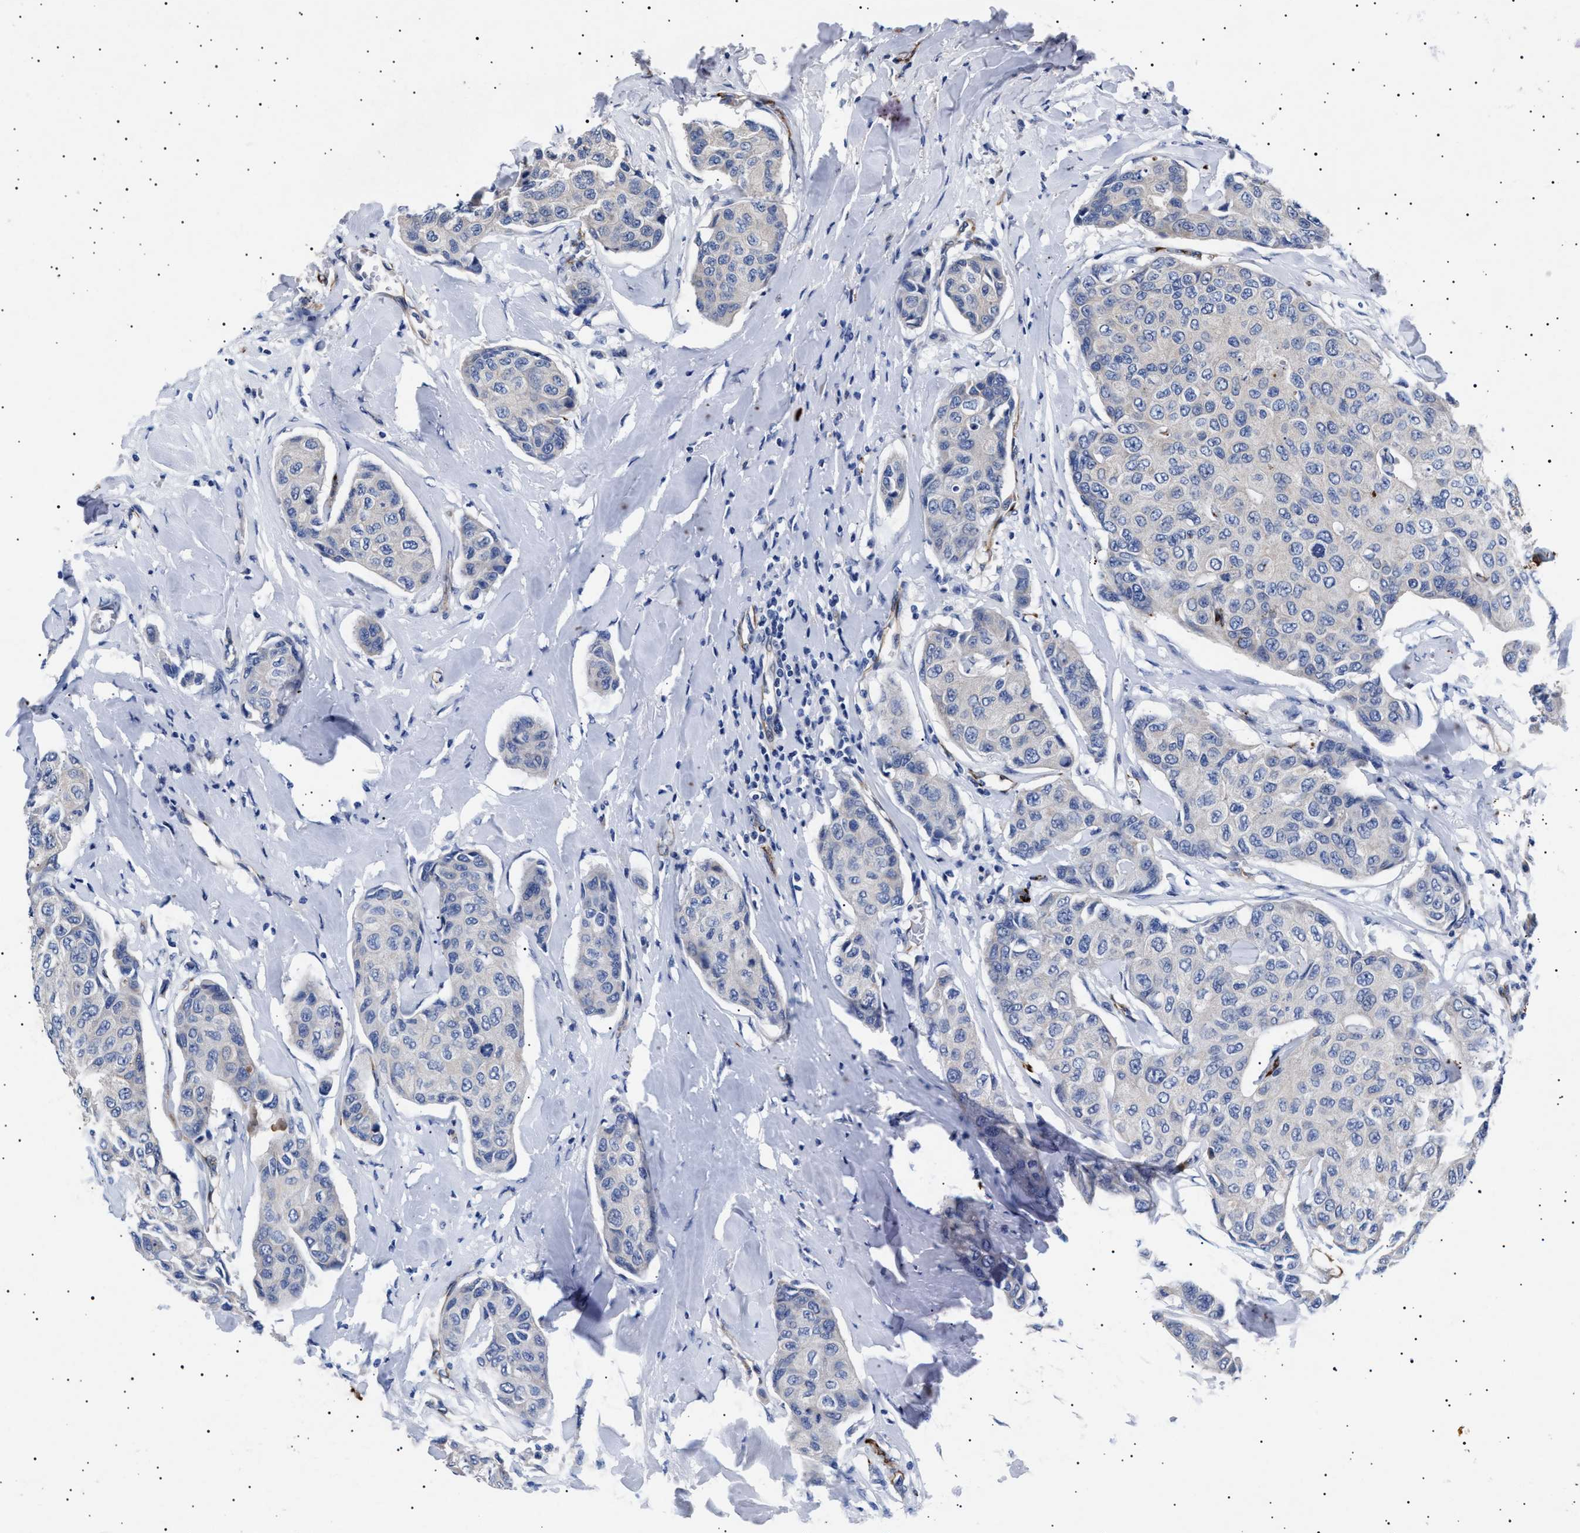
{"staining": {"intensity": "negative", "quantity": "none", "location": "none"}, "tissue": "breast cancer", "cell_type": "Tumor cells", "image_type": "cancer", "snomed": [{"axis": "morphology", "description": "Duct carcinoma"}, {"axis": "topography", "description": "Breast"}], "caption": "Breast invasive ductal carcinoma stained for a protein using immunohistochemistry (IHC) displays no positivity tumor cells.", "gene": "OLFML2A", "patient": {"sex": "female", "age": 80}}